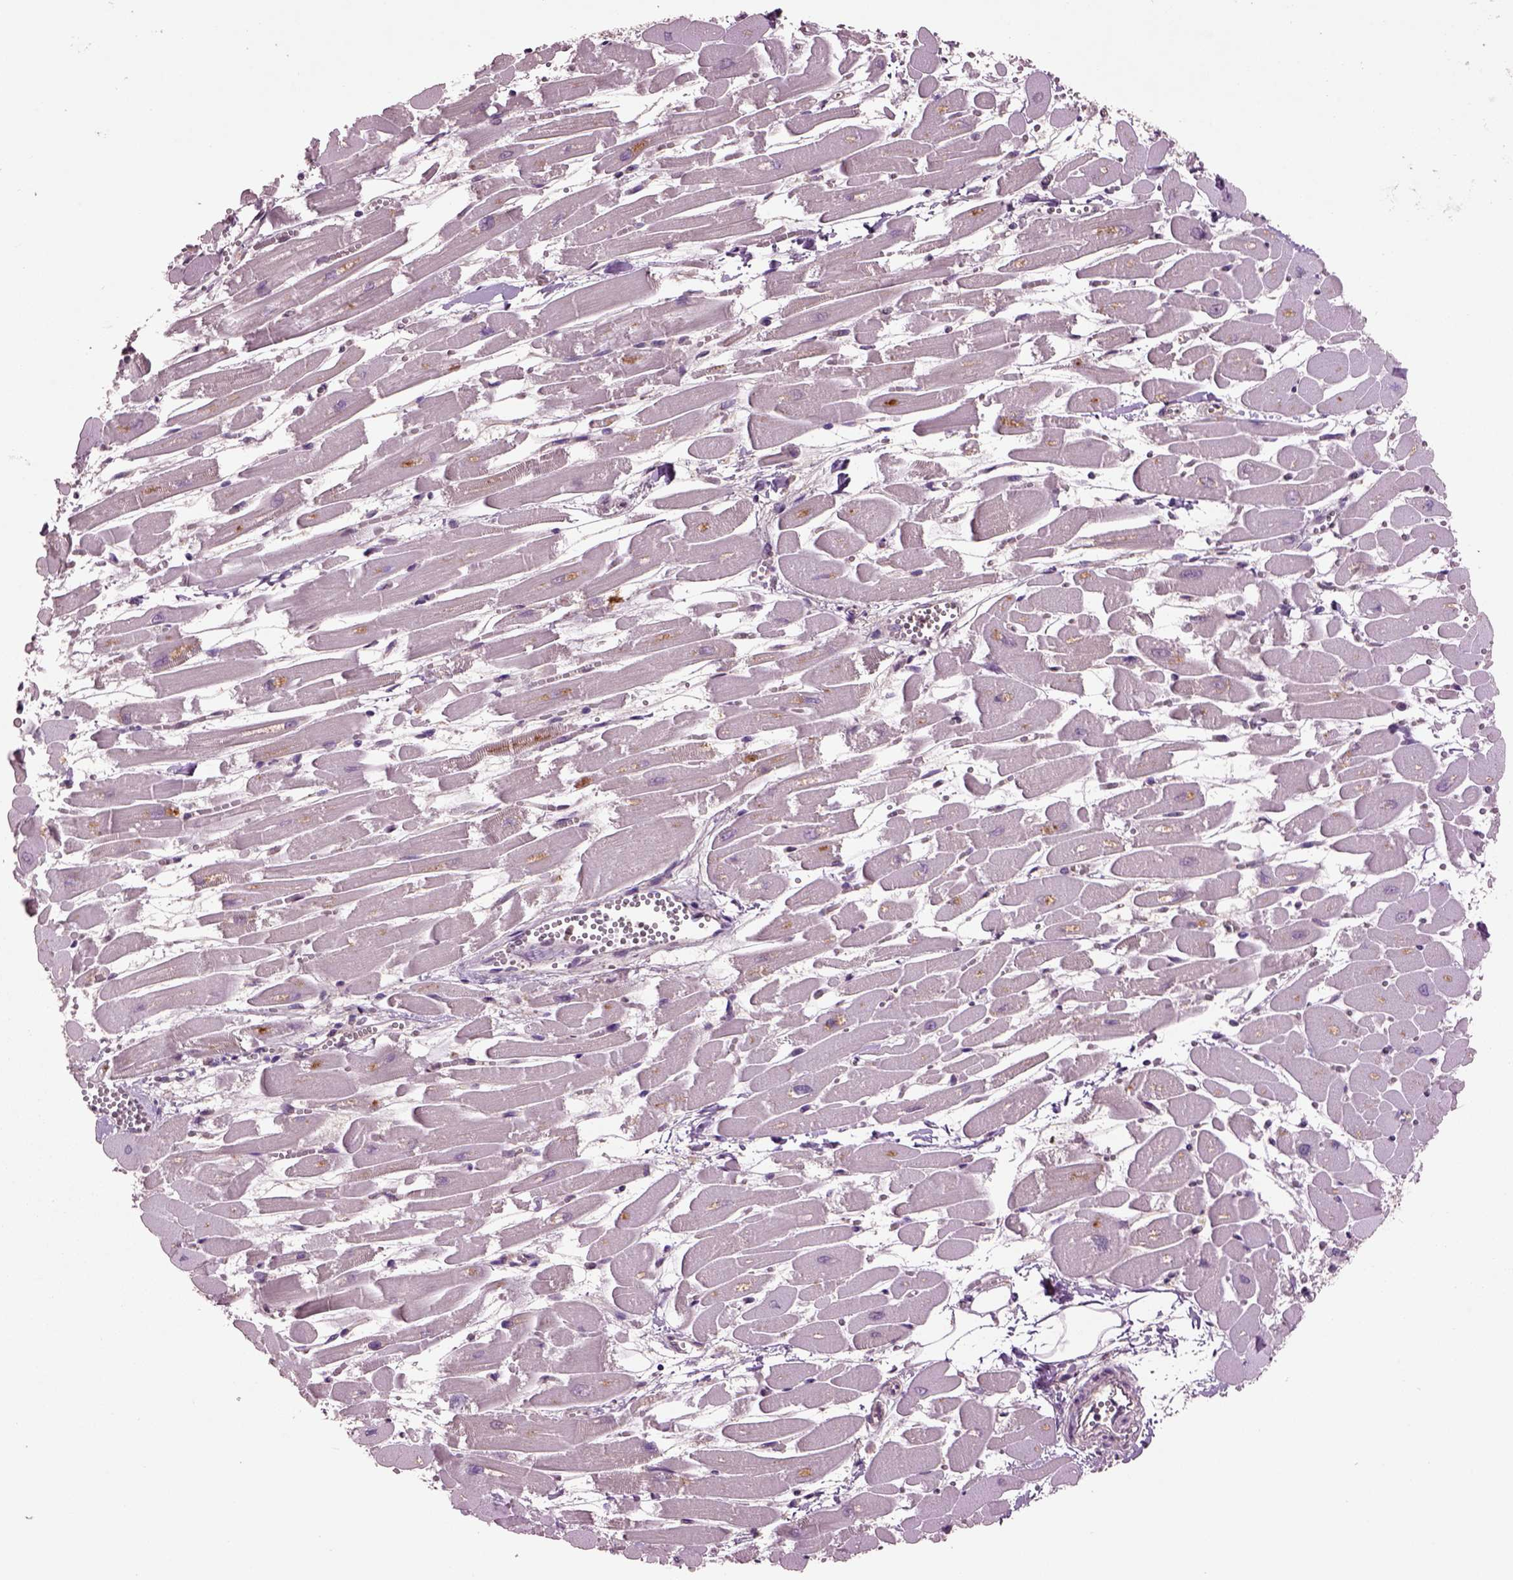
{"staining": {"intensity": "negative", "quantity": "none", "location": "none"}, "tissue": "heart muscle", "cell_type": "Cardiomyocytes", "image_type": "normal", "snomed": [{"axis": "morphology", "description": "Normal tissue, NOS"}, {"axis": "topography", "description": "Heart"}], "caption": "High magnification brightfield microscopy of benign heart muscle stained with DAB (3,3'-diaminobenzidine) (brown) and counterstained with hematoxylin (blue): cardiomyocytes show no significant expression.", "gene": "MDP1", "patient": {"sex": "female", "age": 52}}